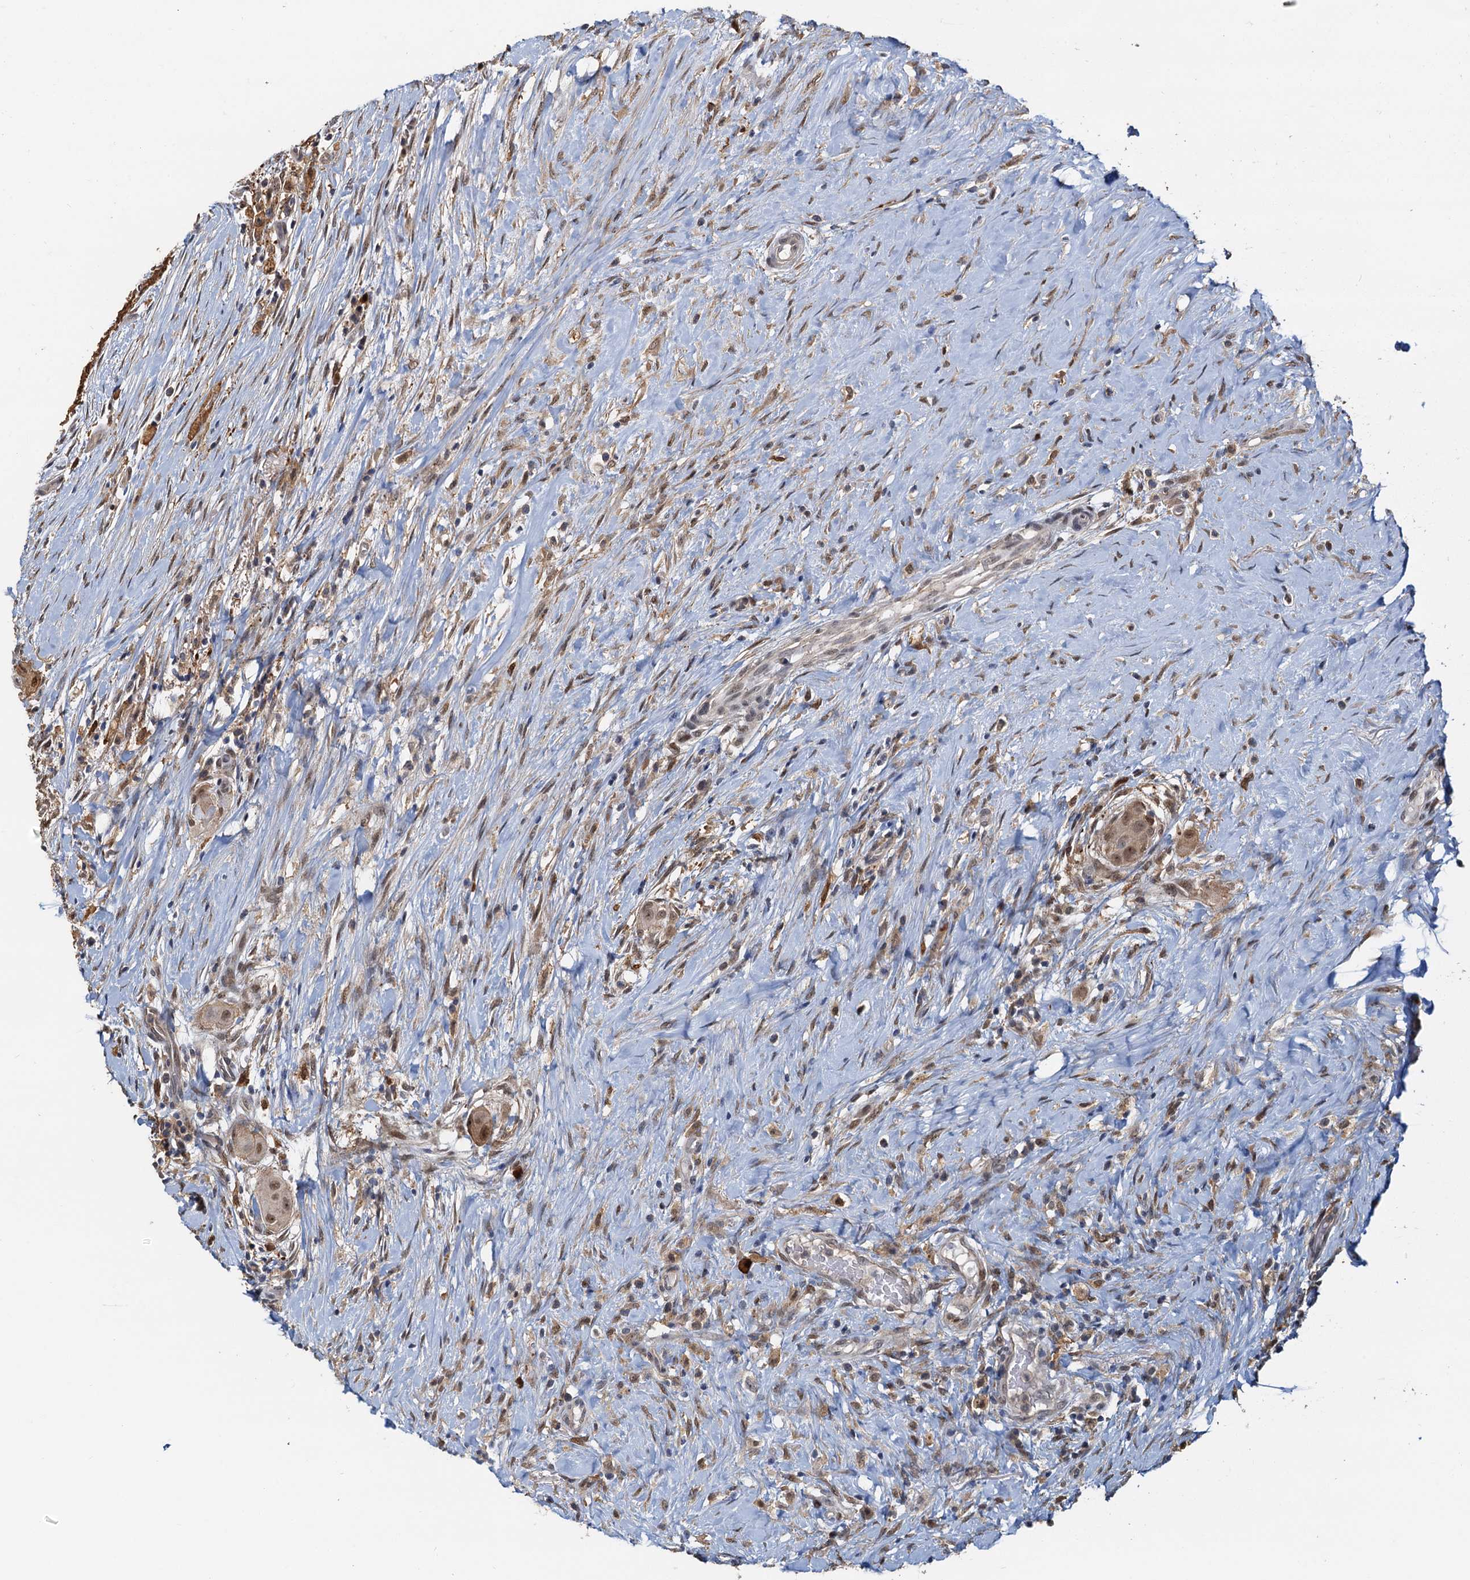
{"staining": {"intensity": "moderate", "quantity": ">75%", "location": "cytoplasmic/membranous,nuclear"}, "tissue": "thyroid cancer", "cell_type": "Tumor cells", "image_type": "cancer", "snomed": [{"axis": "morphology", "description": "Papillary adenocarcinoma, NOS"}, {"axis": "topography", "description": "Thyroid gland"}], "caption": "An image showing moderate cytoplasmic/membranous and nuclear expression in approximately >75% of tumor cells in thyroid papillary adenocarcinoma, as visualized by brown immunohistochemical staining.", "gene": "SPINDOC", "patient": {"sex": "female", "age": 59}}